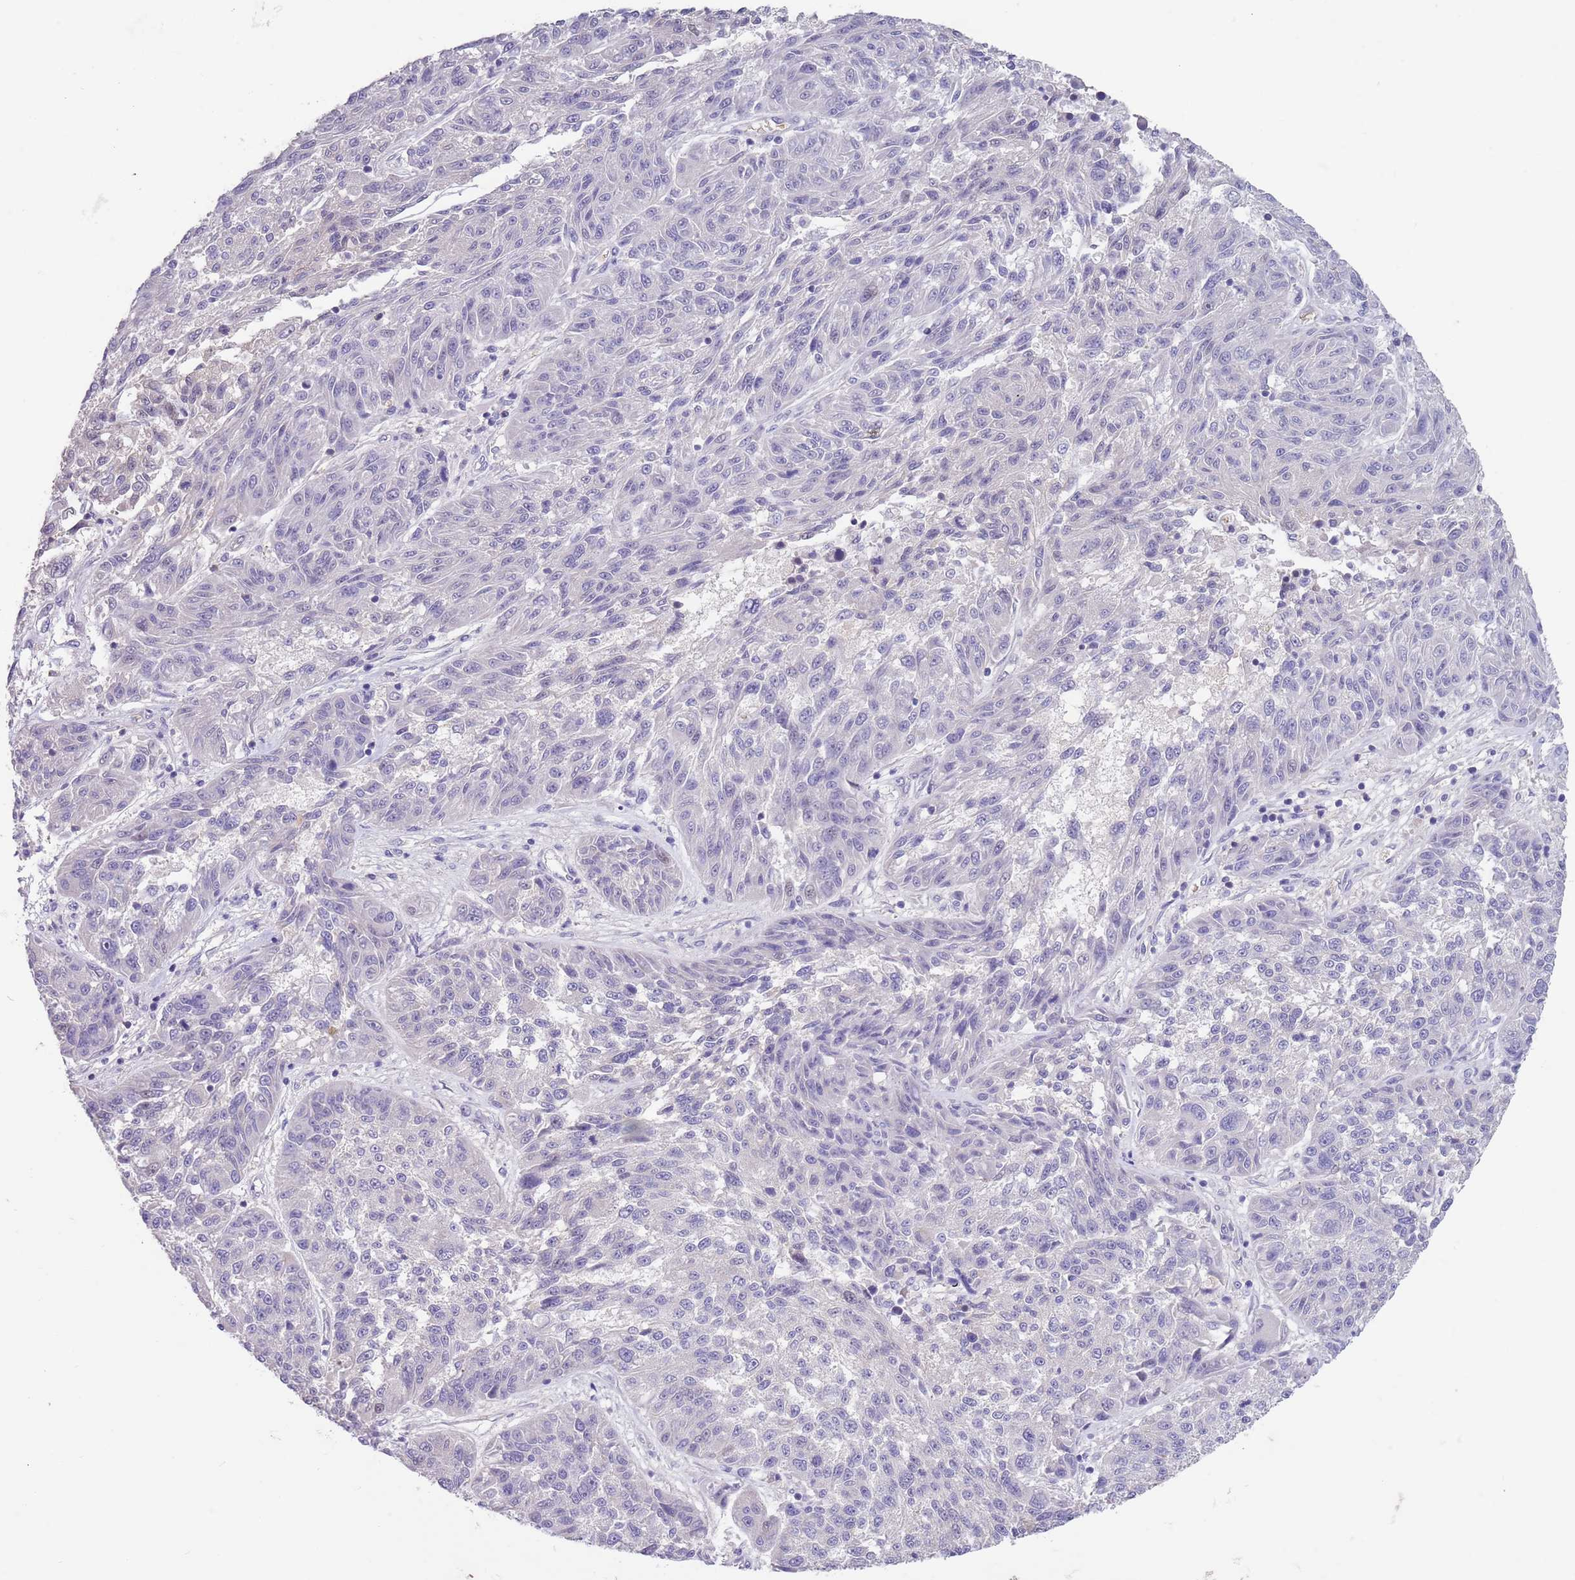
{"staining": {"intensity": "negative", "quantity": "none", "location": "none"}, "tissue": "melanoma", "cell_type": "Tumor cells", "image_type": "cancer", "snomed": [{"axis": "morphology", "description": "Malignant melanoma, NOS"}, {"axis": "topography", "description": "Skin"}], "caption": "High magnification brightfield microscopy of malignant melanoma stained with DAB (3,3'-diaminobenzidine) (brown) and counterstained with hematoxylin (blue): tumor cells show no significant positivity.", "gene": "ZNF14", "patient": {"sex": "male", "age": 53}}